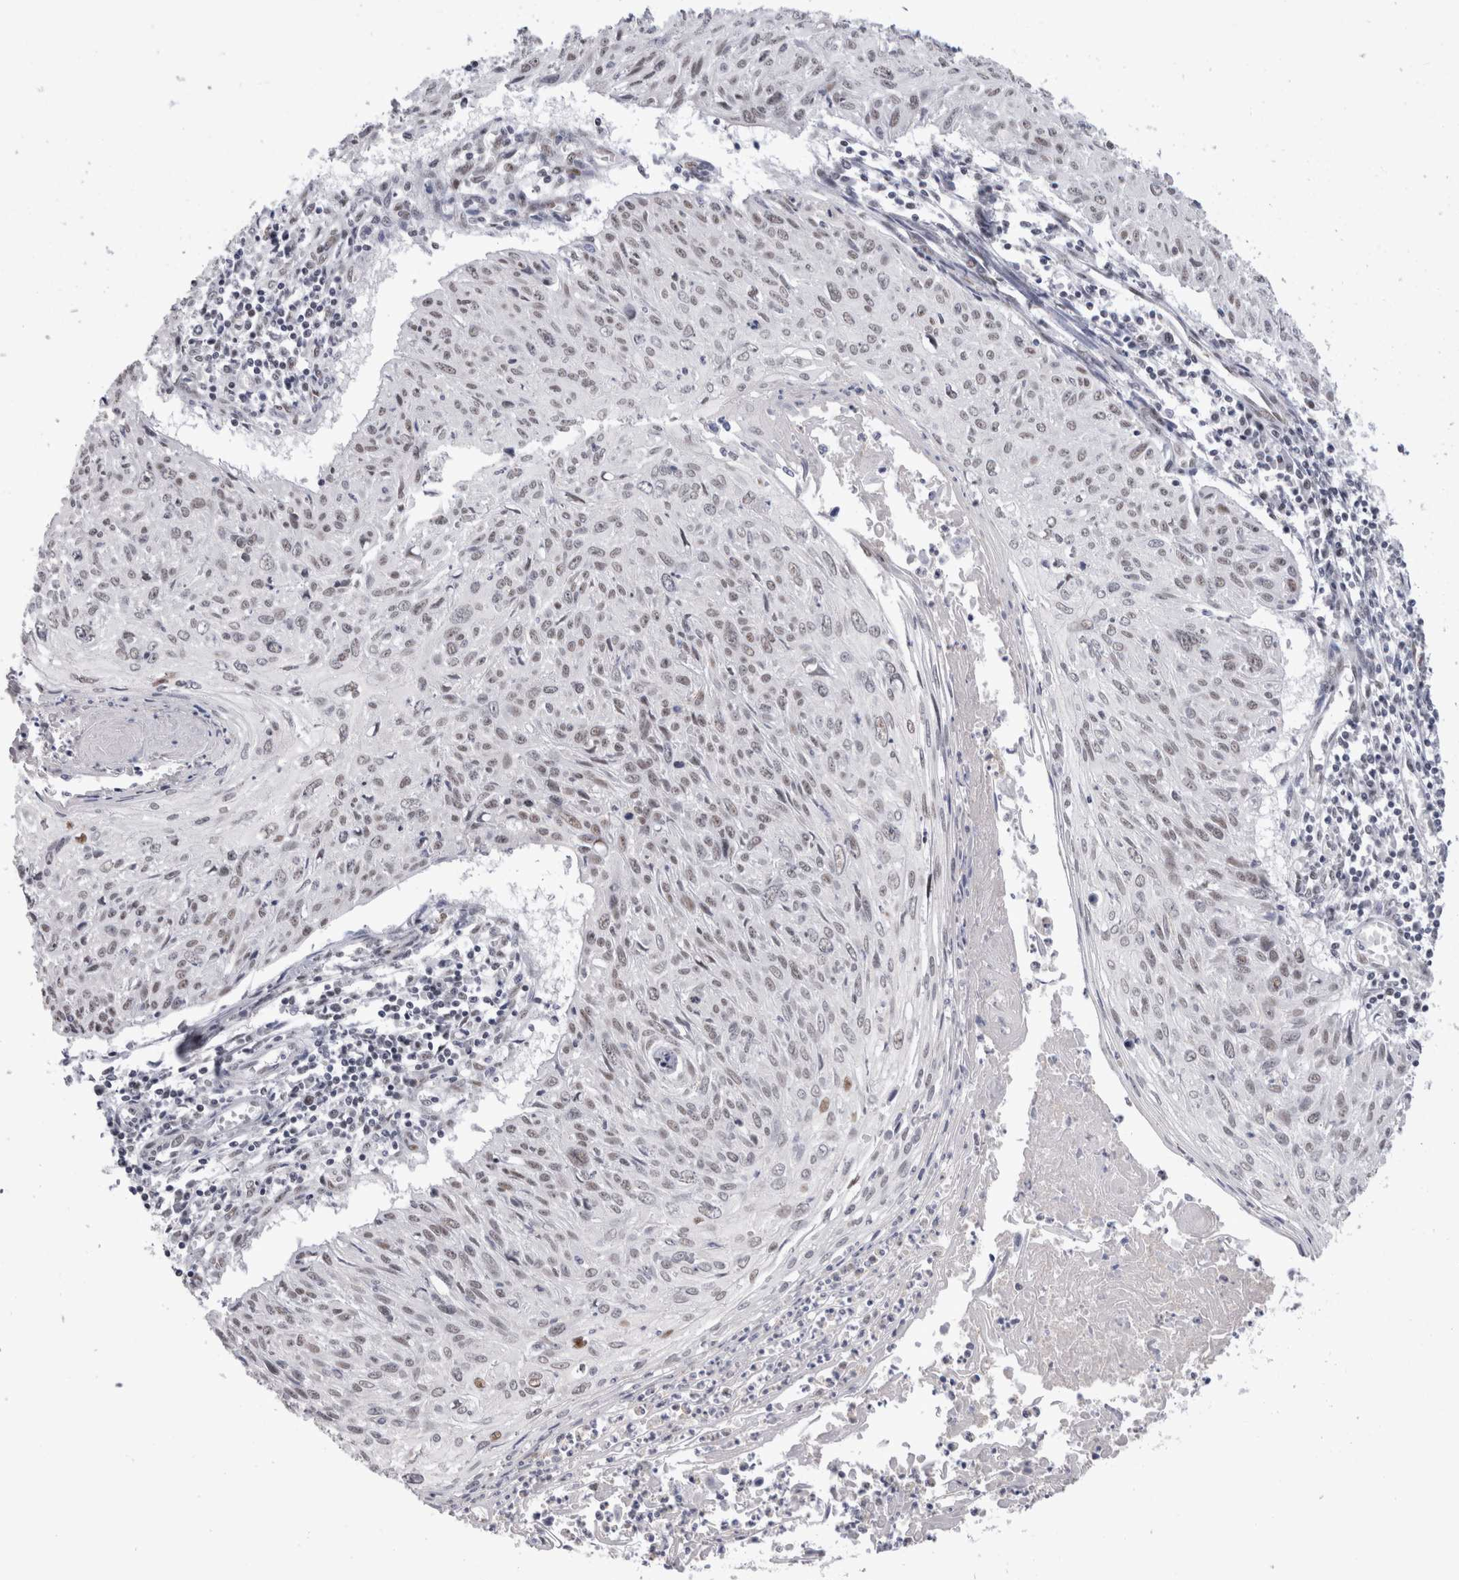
{"staining": {"intensity": "weak", "quantity": "25%-75%", "location": "nuclear"}, "tissue": "cervical cancer", "cell_type": "Tumor cells", "image_type": "cancer", "snomed": [{"axis": "morphology", "description": "Squamous cell carcinoma, NOS"}, {"axis": "topography", "description": "Cervix"}], "caption": "The image exhibits a brown stain indicating the presence of a protein in the nuclear of tumor cells in cervical cancer (squamous cell carcinoma).", "gene": "RBM6", "patient": {"sex": "female", "age": 51}}